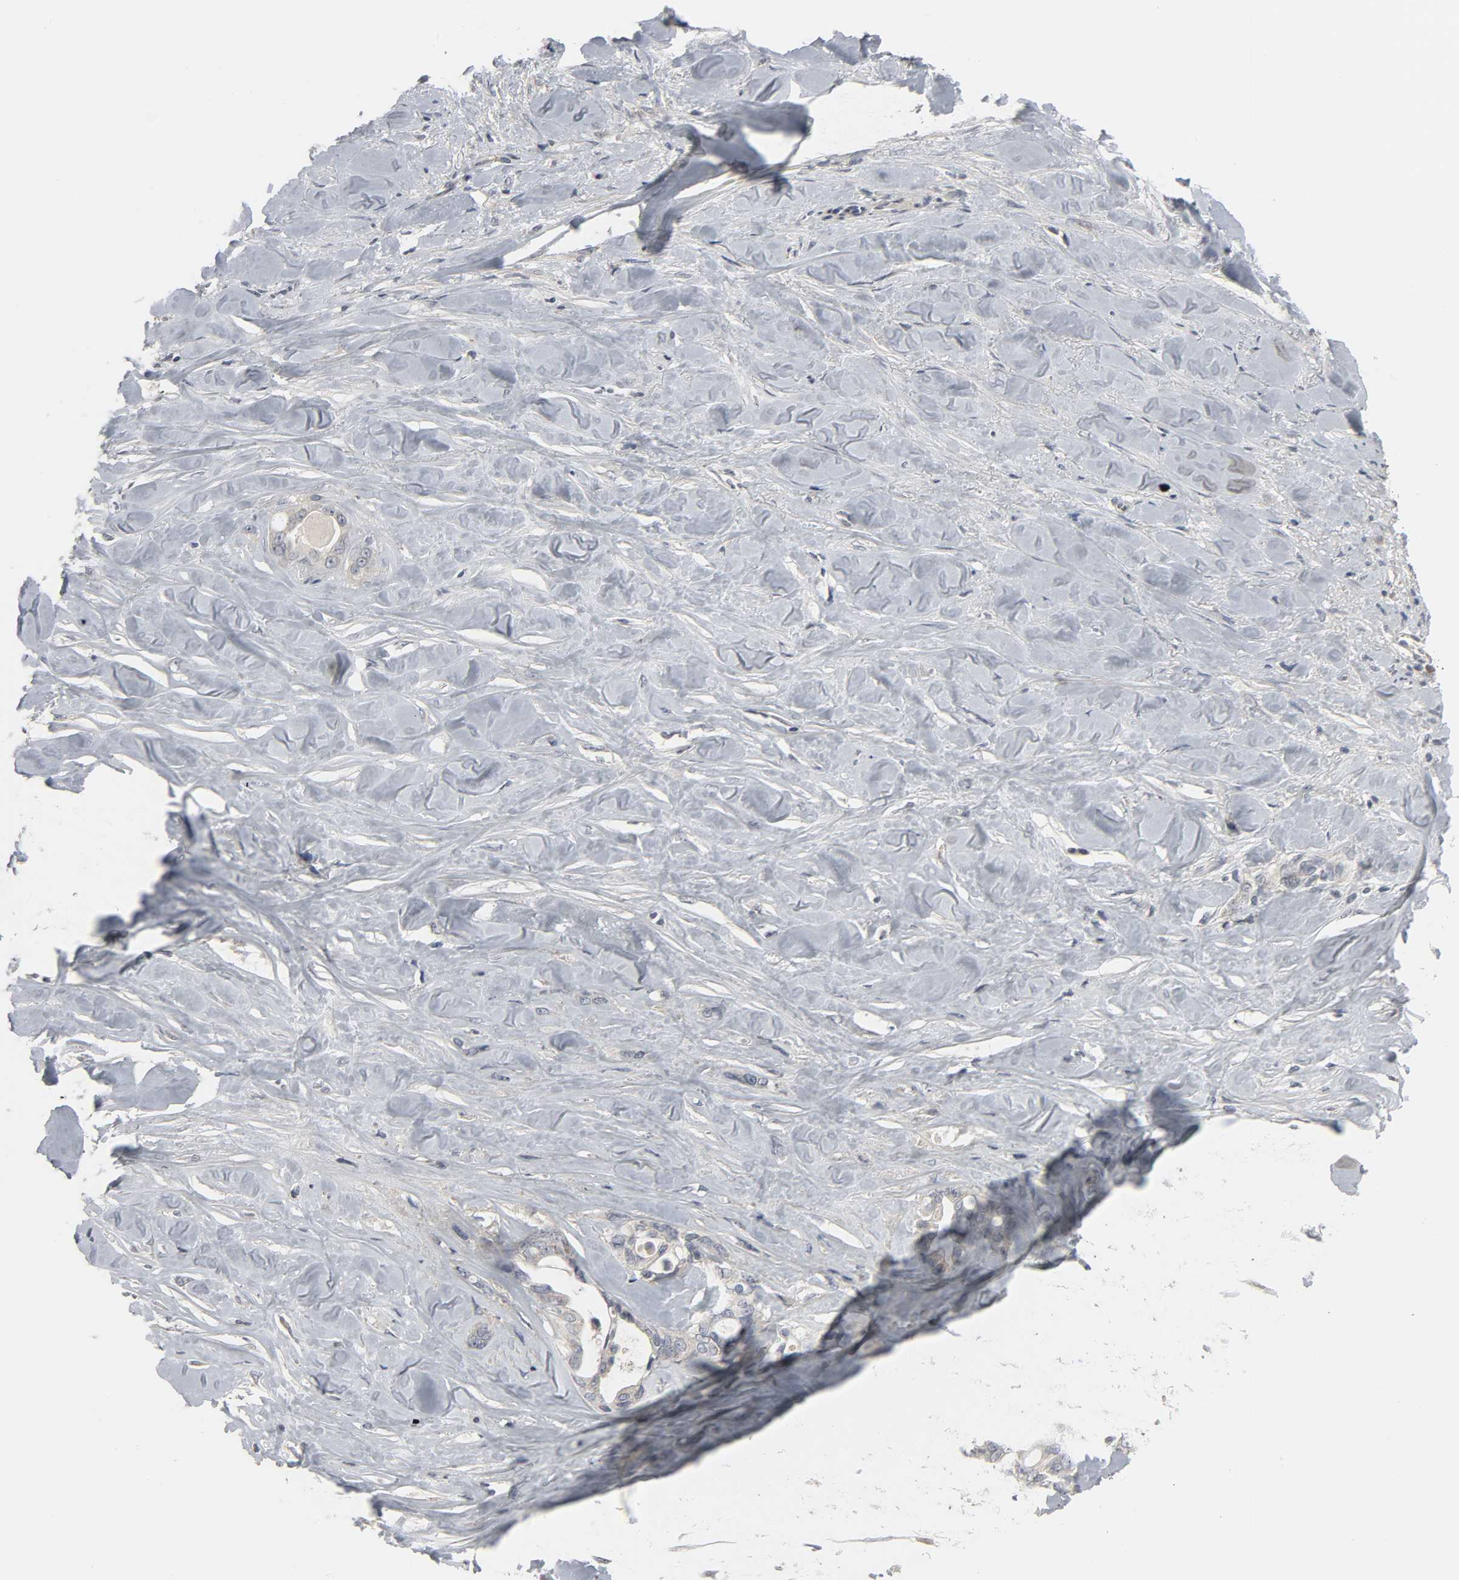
{"staining": {"intensity": "weak", "quantity": "25%-75%", "location": "cytoplasmic/membranous"}, "tissue": "liver cancer", "cell_type": "Tumor cells", "image_type": "cancer", "snomed": [{"axis": "morphology", "description": "Cholangiocarcinoma"}, {"axis": "topography", "description": "Liver"}], "caption": "Immunohistochemistry (IHC) (DAB) staining of liver cancer (cholangiocarcinoma) reveals weak cytoplasmic/membranous protein expression in about 25%-75% of tumor cells.", "gene": "CLIP1", "patient": {"sex": "female", "age": 67}}